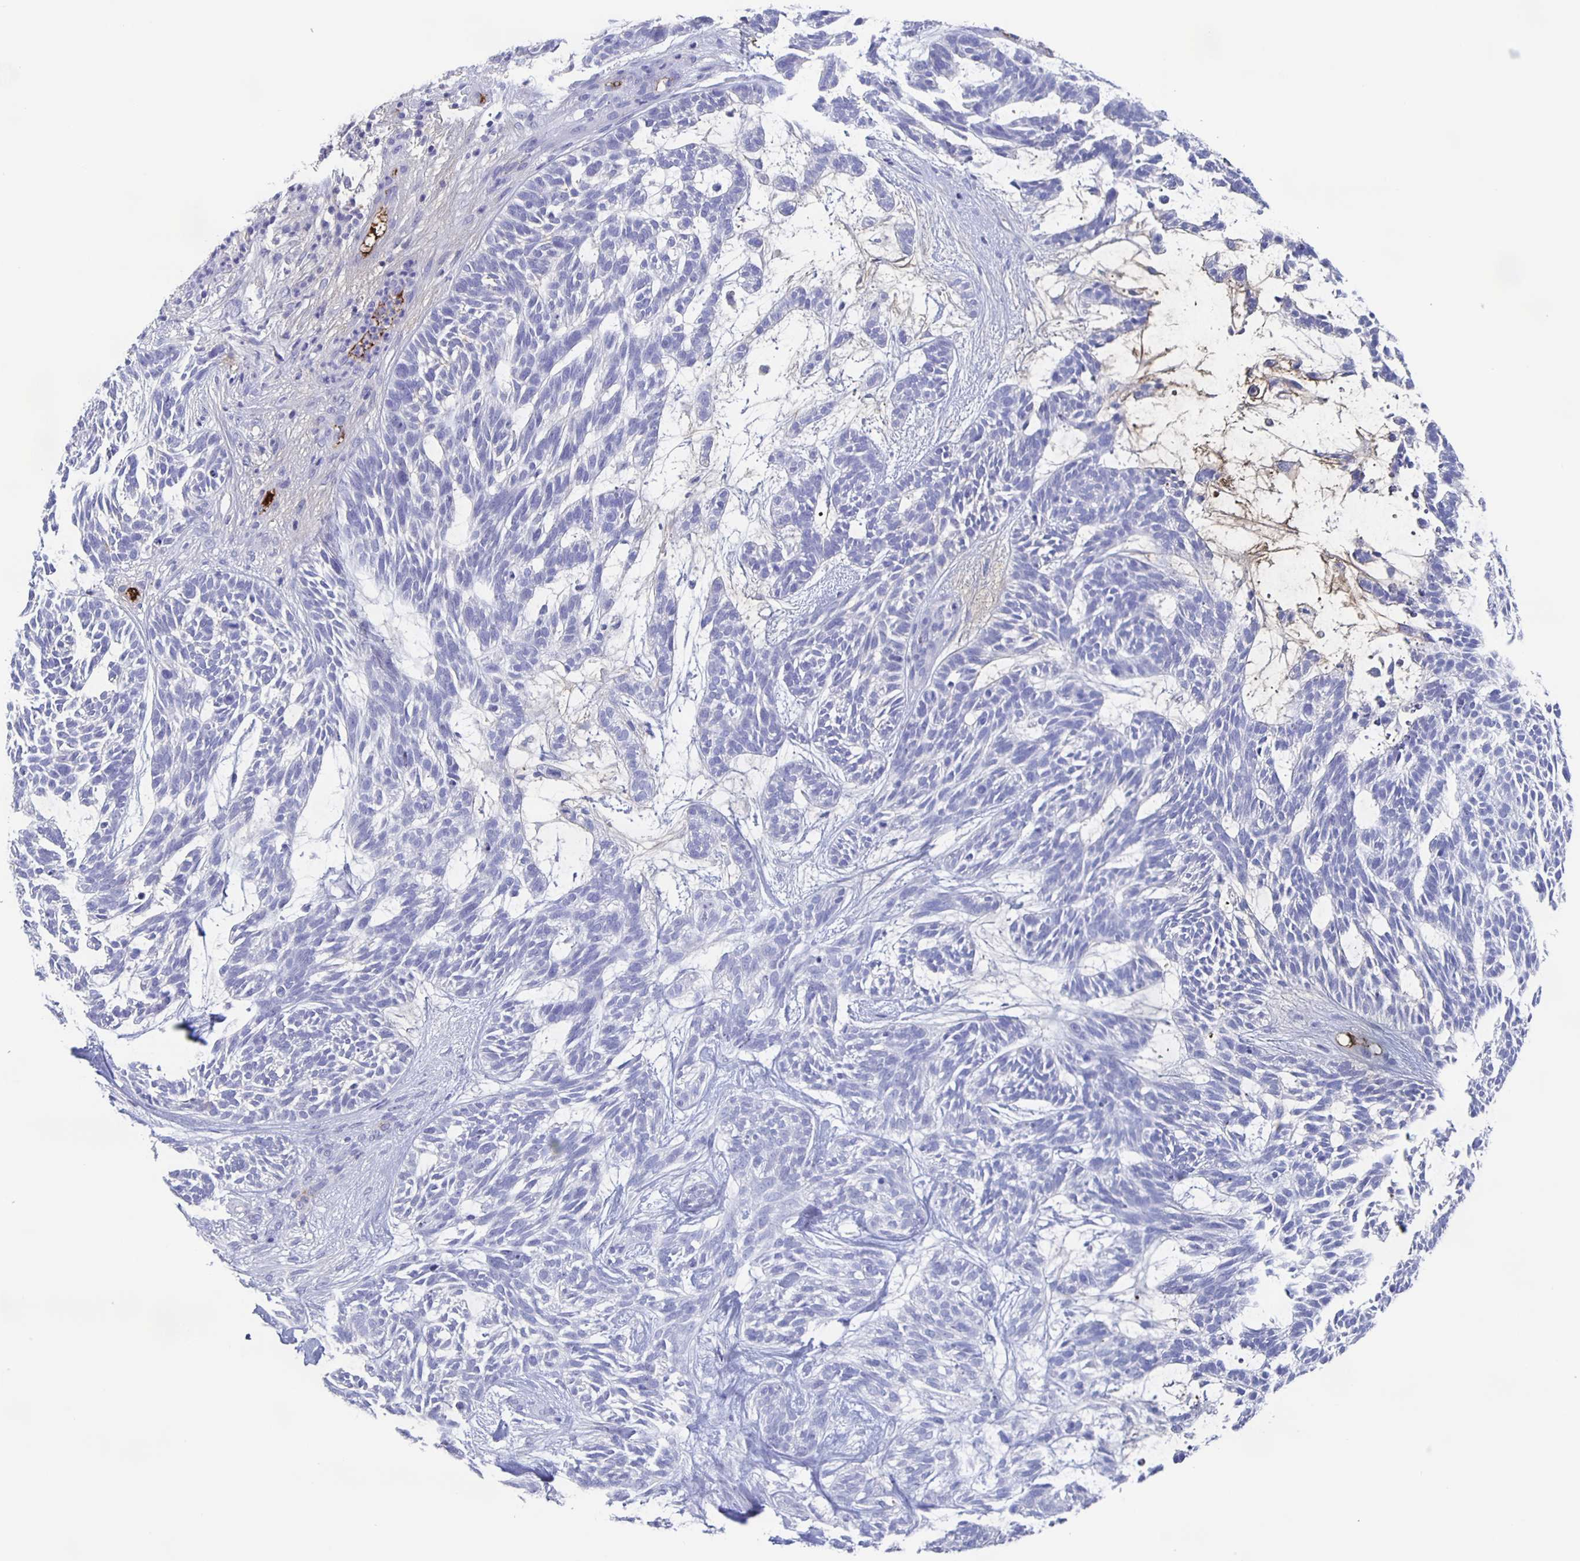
{"staining": {"intensity": "negative", "quantity": "none", "location": "none"}, "tissue": "skin cancer", "cell_type": "Tumor cells", "image_type": "cancer", "snomed": [{"axis": "morphology", "description": "Basal cell carcinoma"}, {"axis": "topography", "description": "Skin"}, {"axis": "topography", "description": "Skin, foot"}], "caption": "Skin cancer (basal cell carcinoma) was stained to show a protein in brown. There is no significant expression in tumor cells.", "gene": "FGA", "patient": {"sex": "female", "age": 77}}